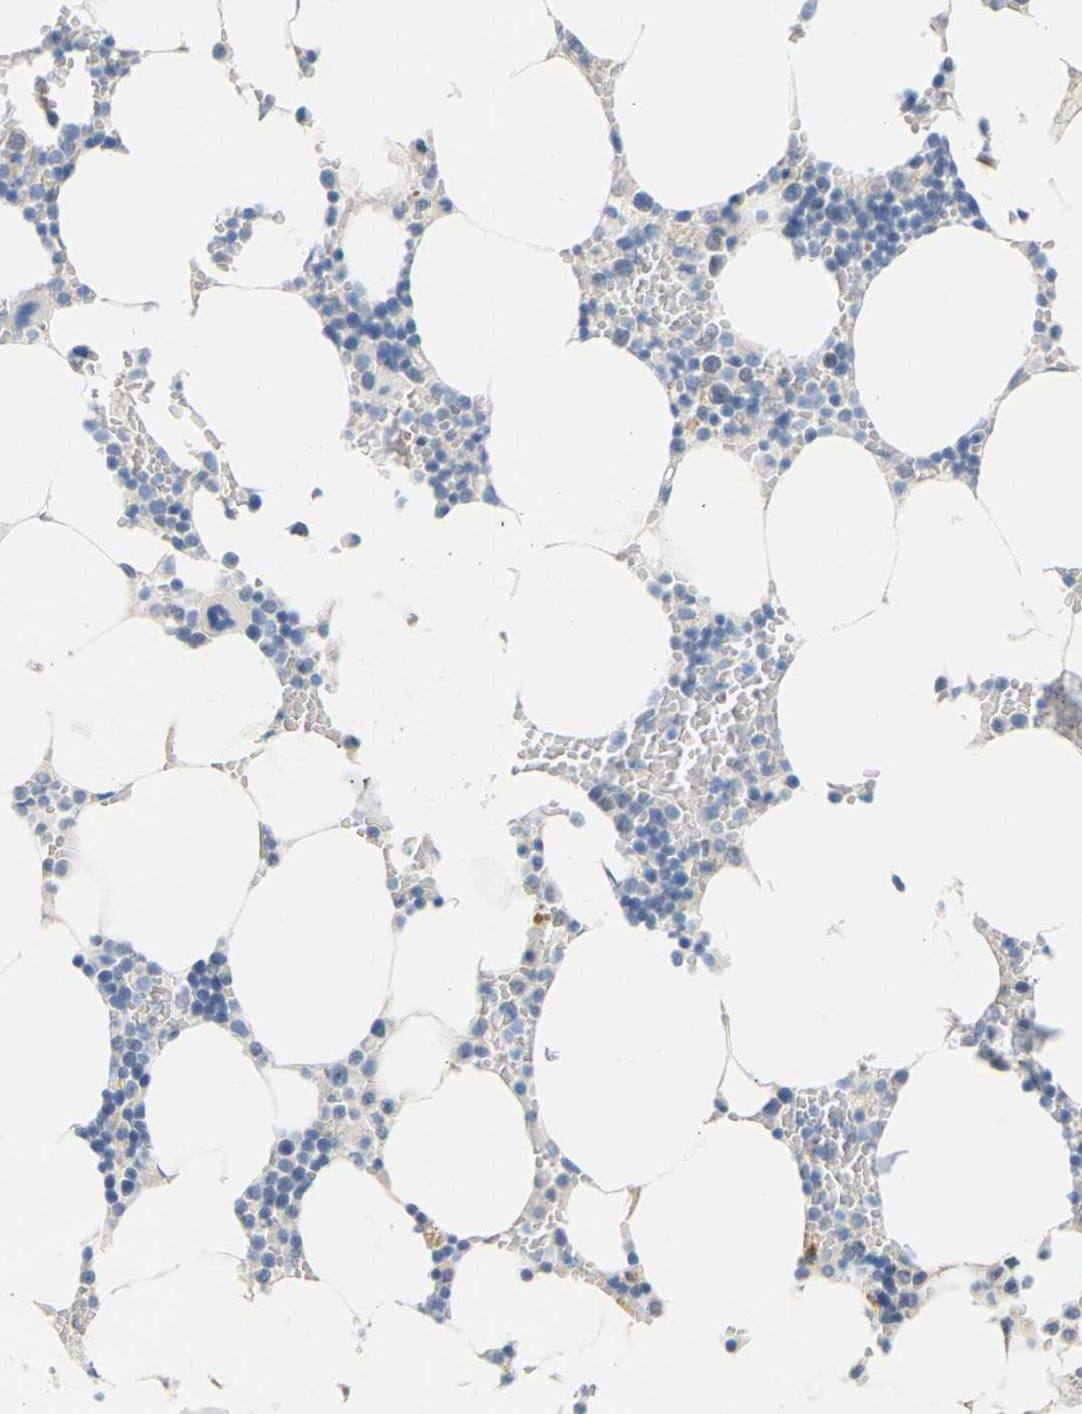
{"staining": {"intensity": "negative", "quantity": "none", "location": "none"}, "tissue": "bone marrow", "cell_type": "Hematopoietic cells", "image_type": "normal", "snomed": [{"axis": "morphology", "description": "Normal tissue, NOS"}, {"axis": "topography", "description": "Bone marrow"}], "caption": "DAB (3,3'-diaminobenzidine) immunohistochemical staining of normal bone marrow demonstrates no significant staining in hematopoietic cells. (Brightfield microscopy of DAB (3,3'-diaminobenzidine) immunohistochemistry at high magnification).", "gene": "PEX1", "patient": {"sex": "male", "age": 70}}